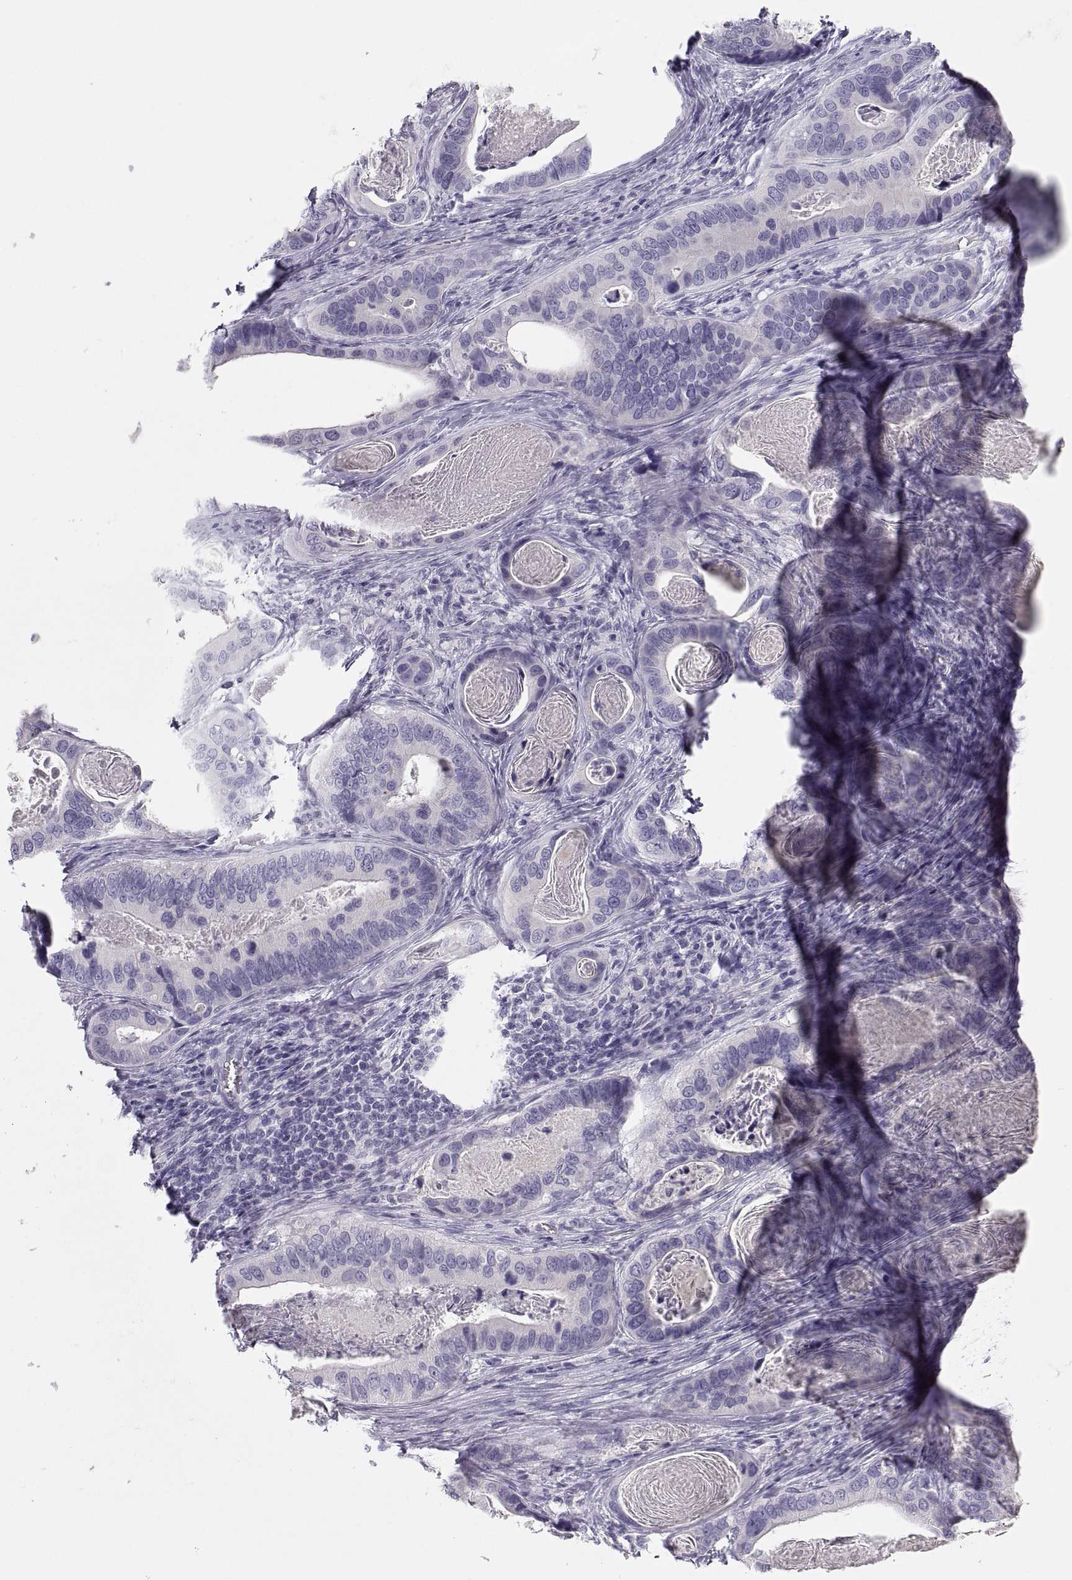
{"staining": {"intensity": "negative", "quantity": "none", "location": "none"}, "tissue": "stomach cancer", "cell_type": "Tumor cells", "image_type": "cancer", "snomed": [{"axis": "morphology", "description": "Adenocarcinoma, NOS"}, {"axis": "topography", "description": "Stomach"}], "caption": "Stomach cancer (adenocarcinoma) stained for a protein using IHC displays no positivity tumor cells.", "gene": "MAGEB2", "patient": {"sex": "male", "age": 84}}